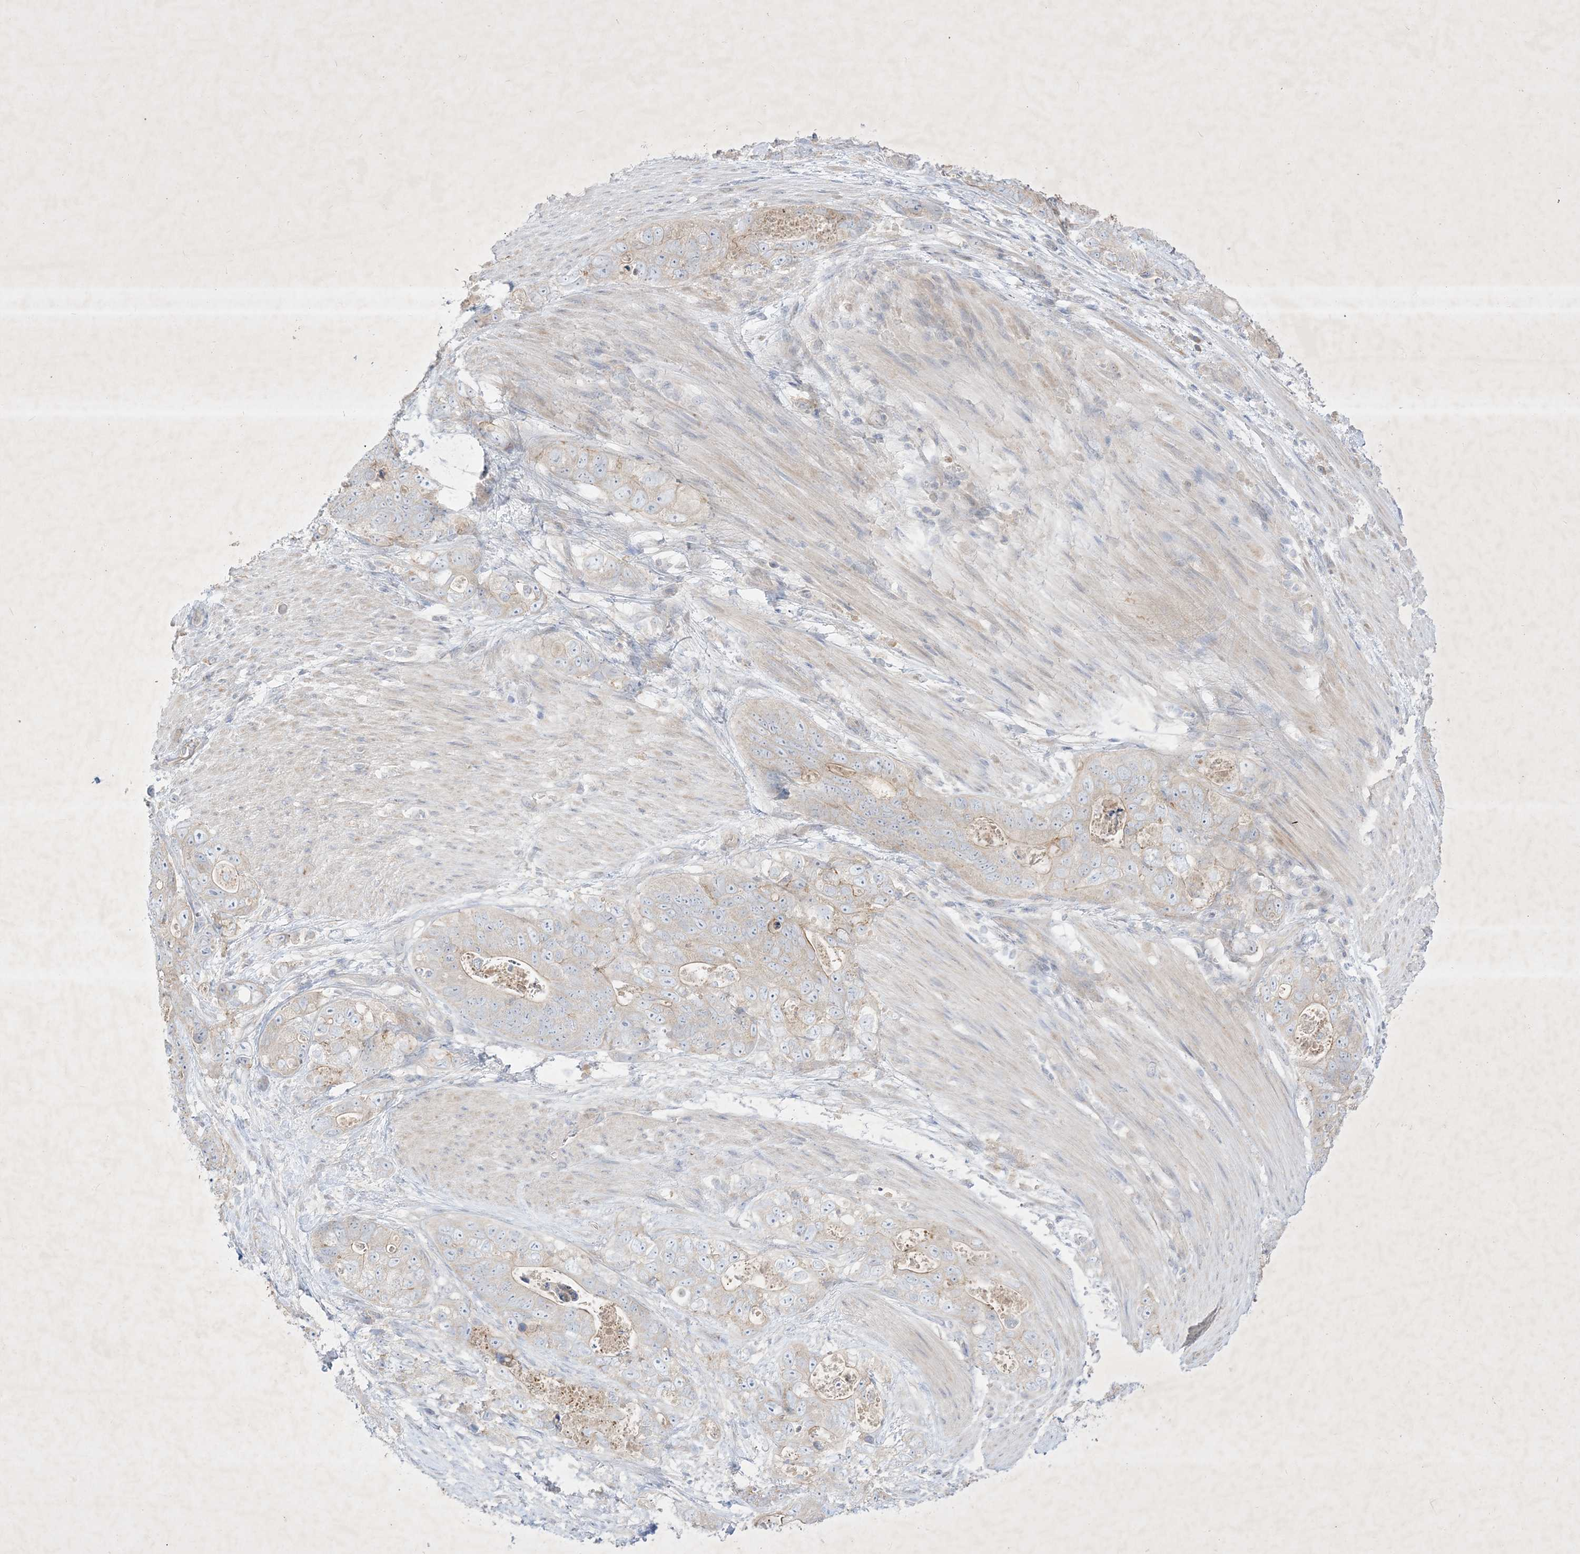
{"staining": {"intensity": "negative", "quantity": "none", "location": "none"}, "tissue": "stomach cancer", "cell_type": "Tumor cells", "image_type": "cancer", "snomed": [{"axis": "morphology", "description": "Normal tissue, NOS"}, {"axis": "morphology", "description": "Adenocarcinoma, NOS"}, {"axis": "topography", "description": "Stomach"}], "caption": "Human adenocarcinoma (stomach) stained for a protein using immunohistochemistry (IHC) displays no staining in tumor cells.", "gene": "PLEKHA3", "patient": {"sex": "female", "age": 89}}